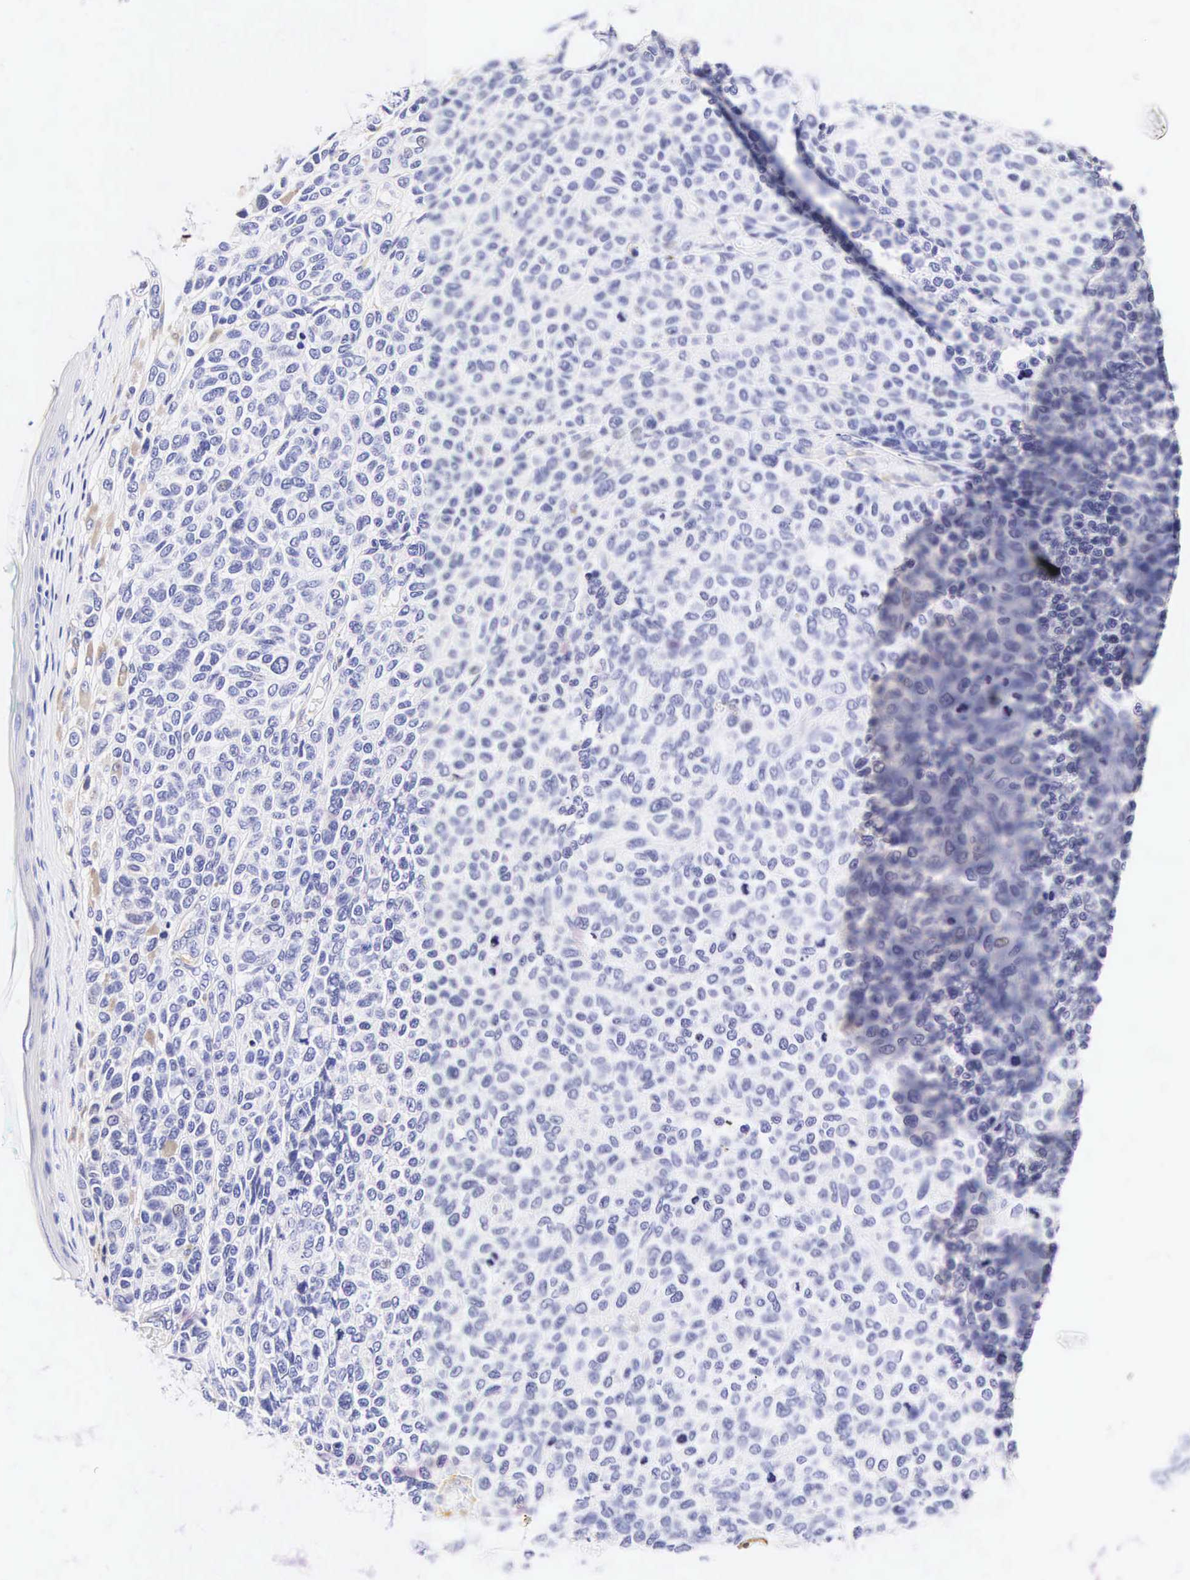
{"staining": {"intensity": "negative", "quantity": "none", "location": "none"}, "tissue": "melanoma", "cell_type": "Tumor cells", "image_type": "cancer", "snomed": [{"axis": "morphology", "description": "Malignant melanoma, NOS"}, {"axis": "topography", "description": "Skin"}], "caption": "The histopathology image displays no staining of tumor cells in malignant melanoma.", "gene": "CNN1", "patient": {"sex": "female", "age": 85}}